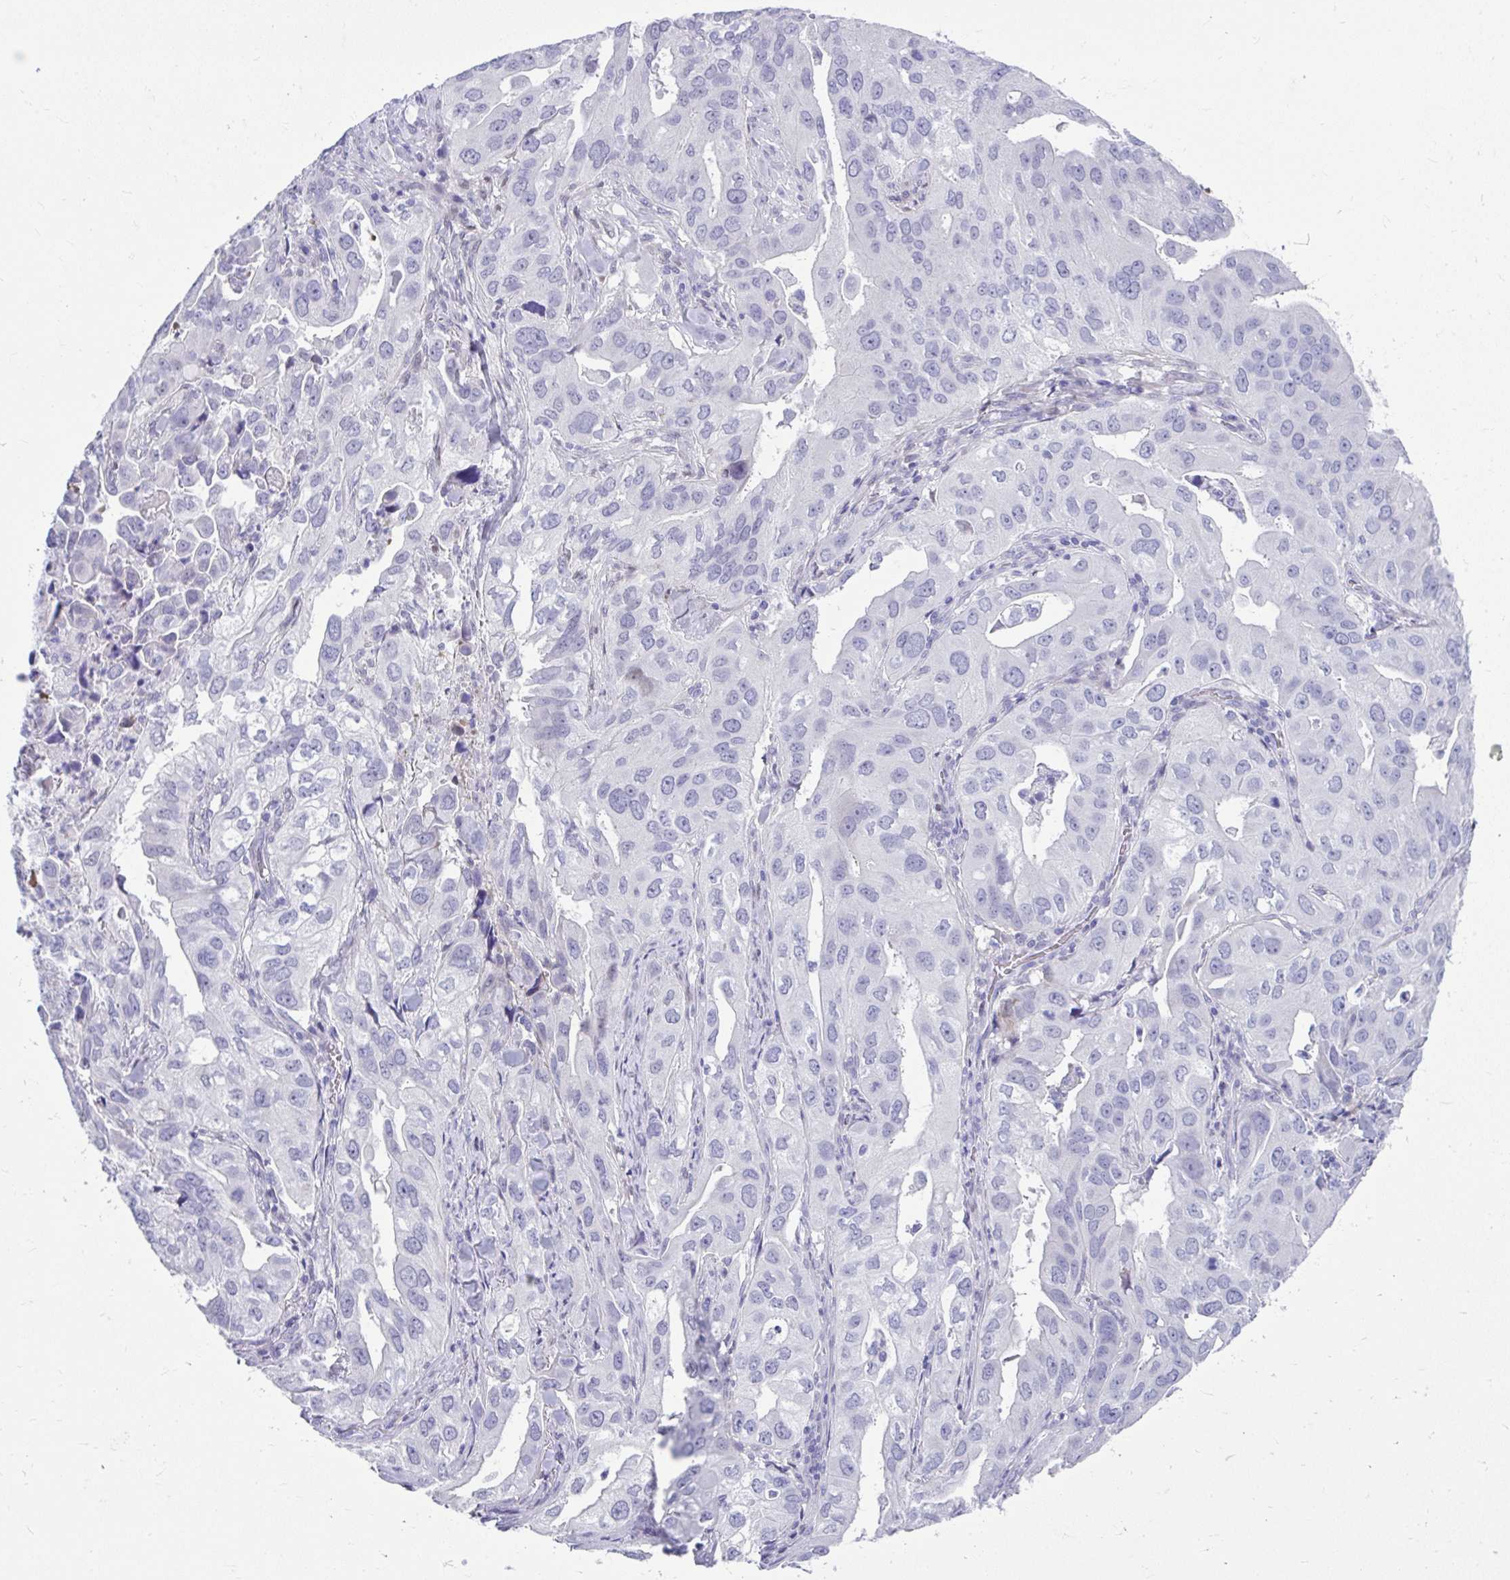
{"staining": {"intensity": "negative", "quantity": "none", "location": "none"}, "tissue": "lung cancer", "cell_type": "Tumor cells", "image_type": "cancer", "snomed": [{"axis": "morphology", "description": "Adenocarcinoma, NOS"}, {"axis": "topography", "description": "Lung"}], "caption": "Immunohistochemistry (IHC) micrograph of lung cancer stained for a protein (brown), which displays no staining in tumor cells.", "gene": "ISL1", "patient": {"sex": "male", "age": 48}}